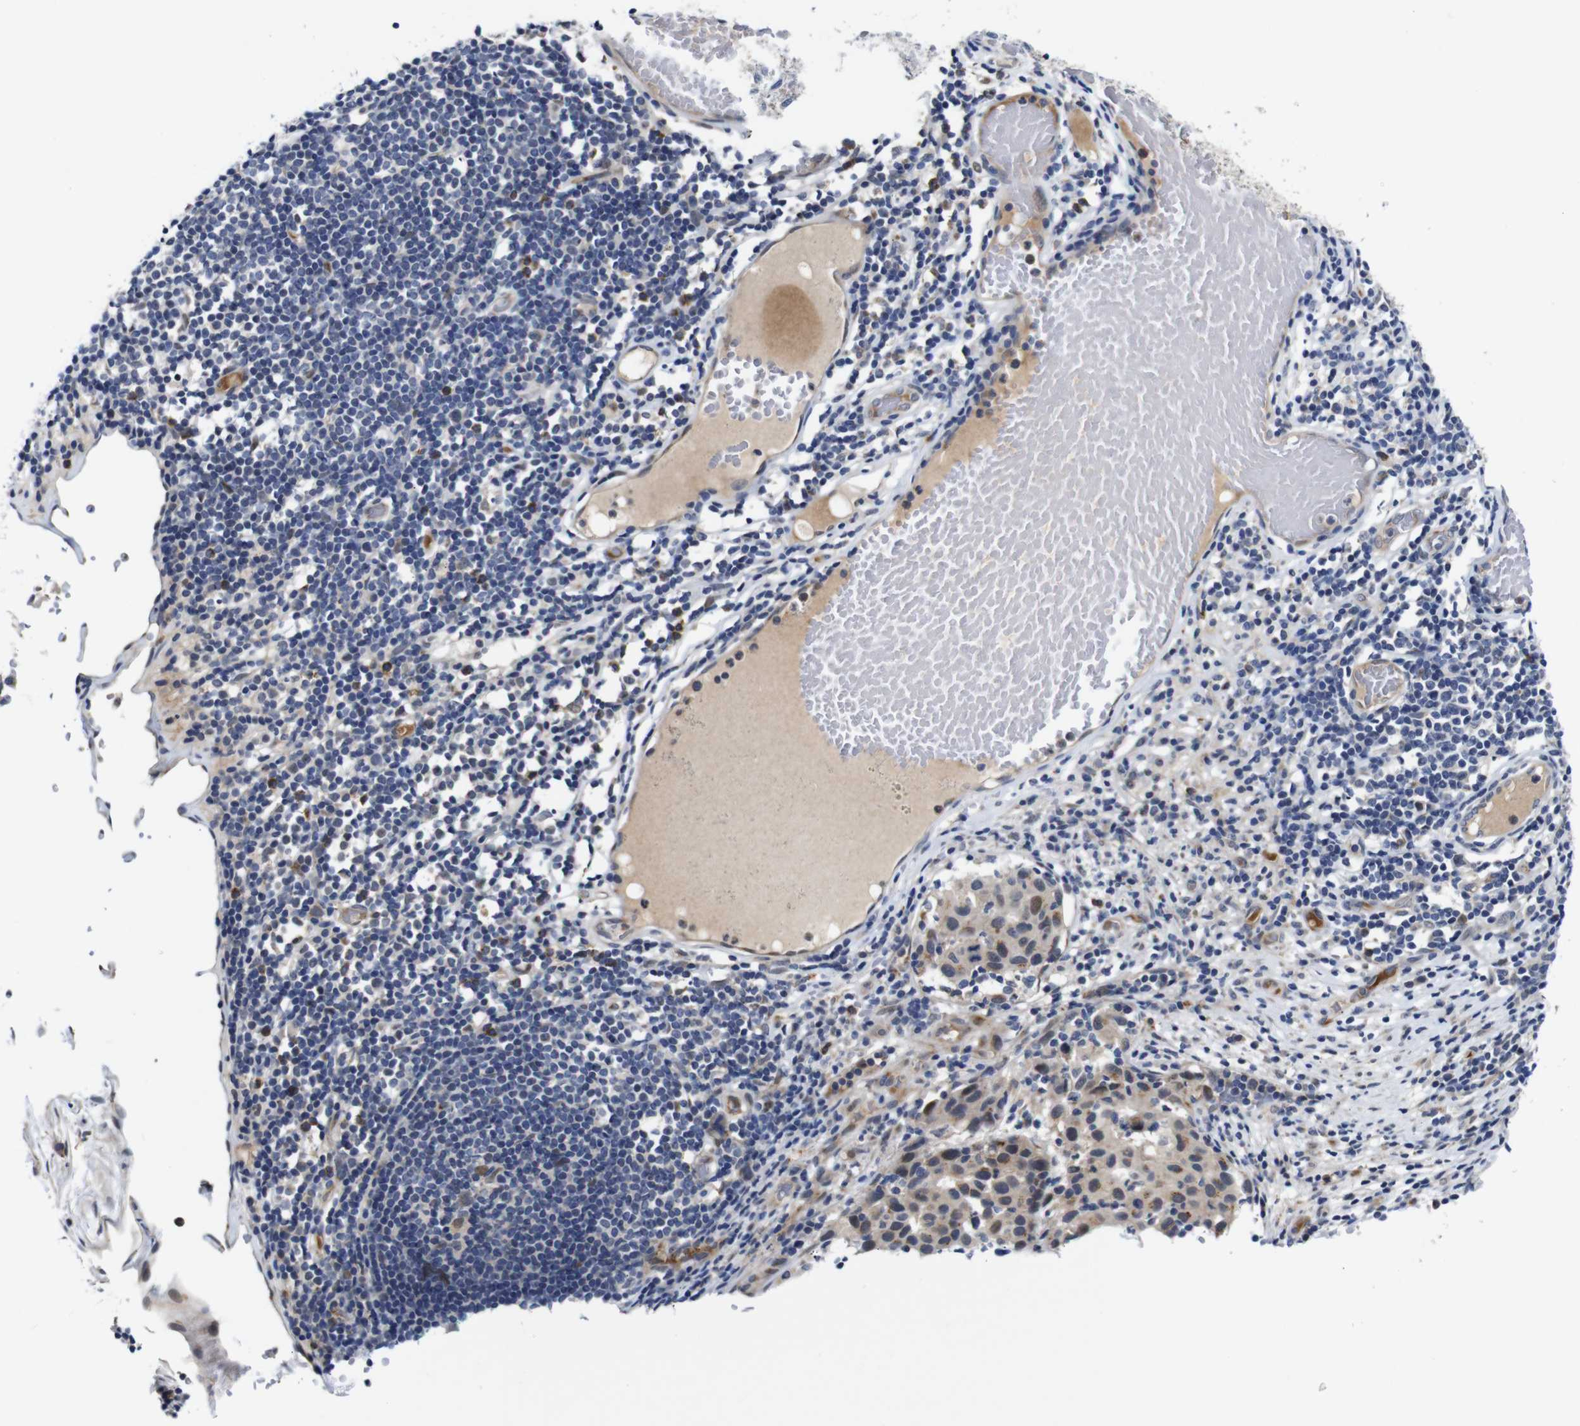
{"staining": {"intensity": "weak", "quantity": ">75%", "location": "cytoplasmic/membranous"}, "tissue": "melanoma", "cell_type": "Tumor cells", "image_type": "cancer", "snomed": [{"axis": "morphology", "description": "Malignant melanoma, Metastatic site"}, {"axis": "topography", "description": "Lymph node"}], "caption": "Immunohistochemistry (IHC) staining of malignant melanoma (metastatic site), which reveals low levels of weak cytoplasmic/membranous positivity in about >75% of tumor cells indicating weak cytoplasmic/membranous protein expression. The staining was performed using DAB (3,3'-diaminobenzidine) (brown) for protein detection and nuclei were counterstained in hematoxylin (blue).", "gene": "FURIN", "patient": {"sex": "male", "age": 61}}